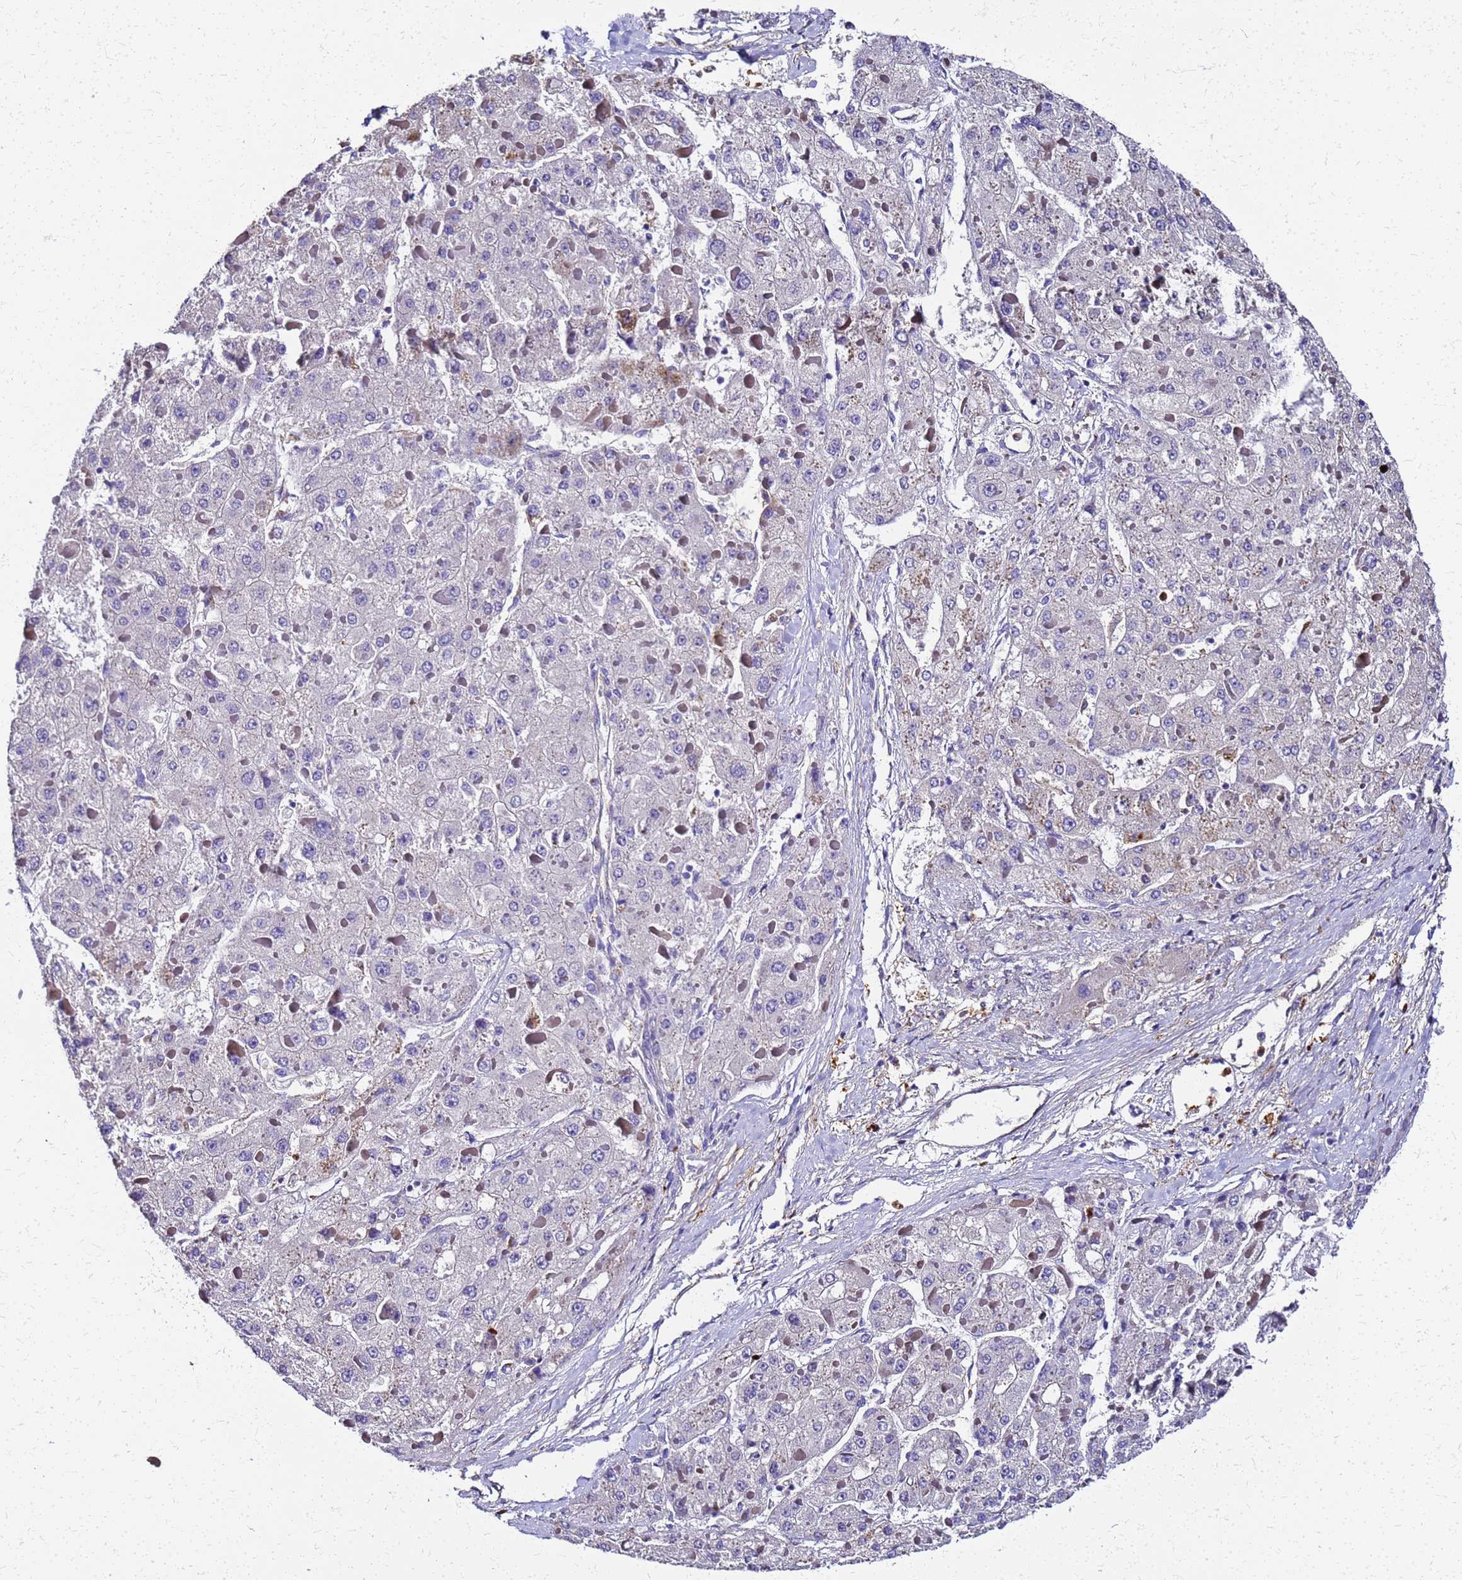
{"staining": {"intensity": "negative", "quantity": "none", "location": "none"}, "tissue": "liver cancer", "cell_type": "Tumor cells", "image_type": "cancer", "snomed": [{"axis": "morphology", "description": "Carcinoma, Hepatocellular, NOS"}, {"axis": "topography", "description": "Liver"}], "caption": "Immunohistochemical staining of human liver cancer (hepatocellular carcinoma) displays no significant positivity in tumor cells. The staining was performed using DAB (3,3'-diaminobenzidine) to visualize the protein expression in brown, while the nuclei were stained in blue with hematoxylin (Magnification: 20x).", "gene": "S100A11", "patient": {"sex": "female", "age": 73}}